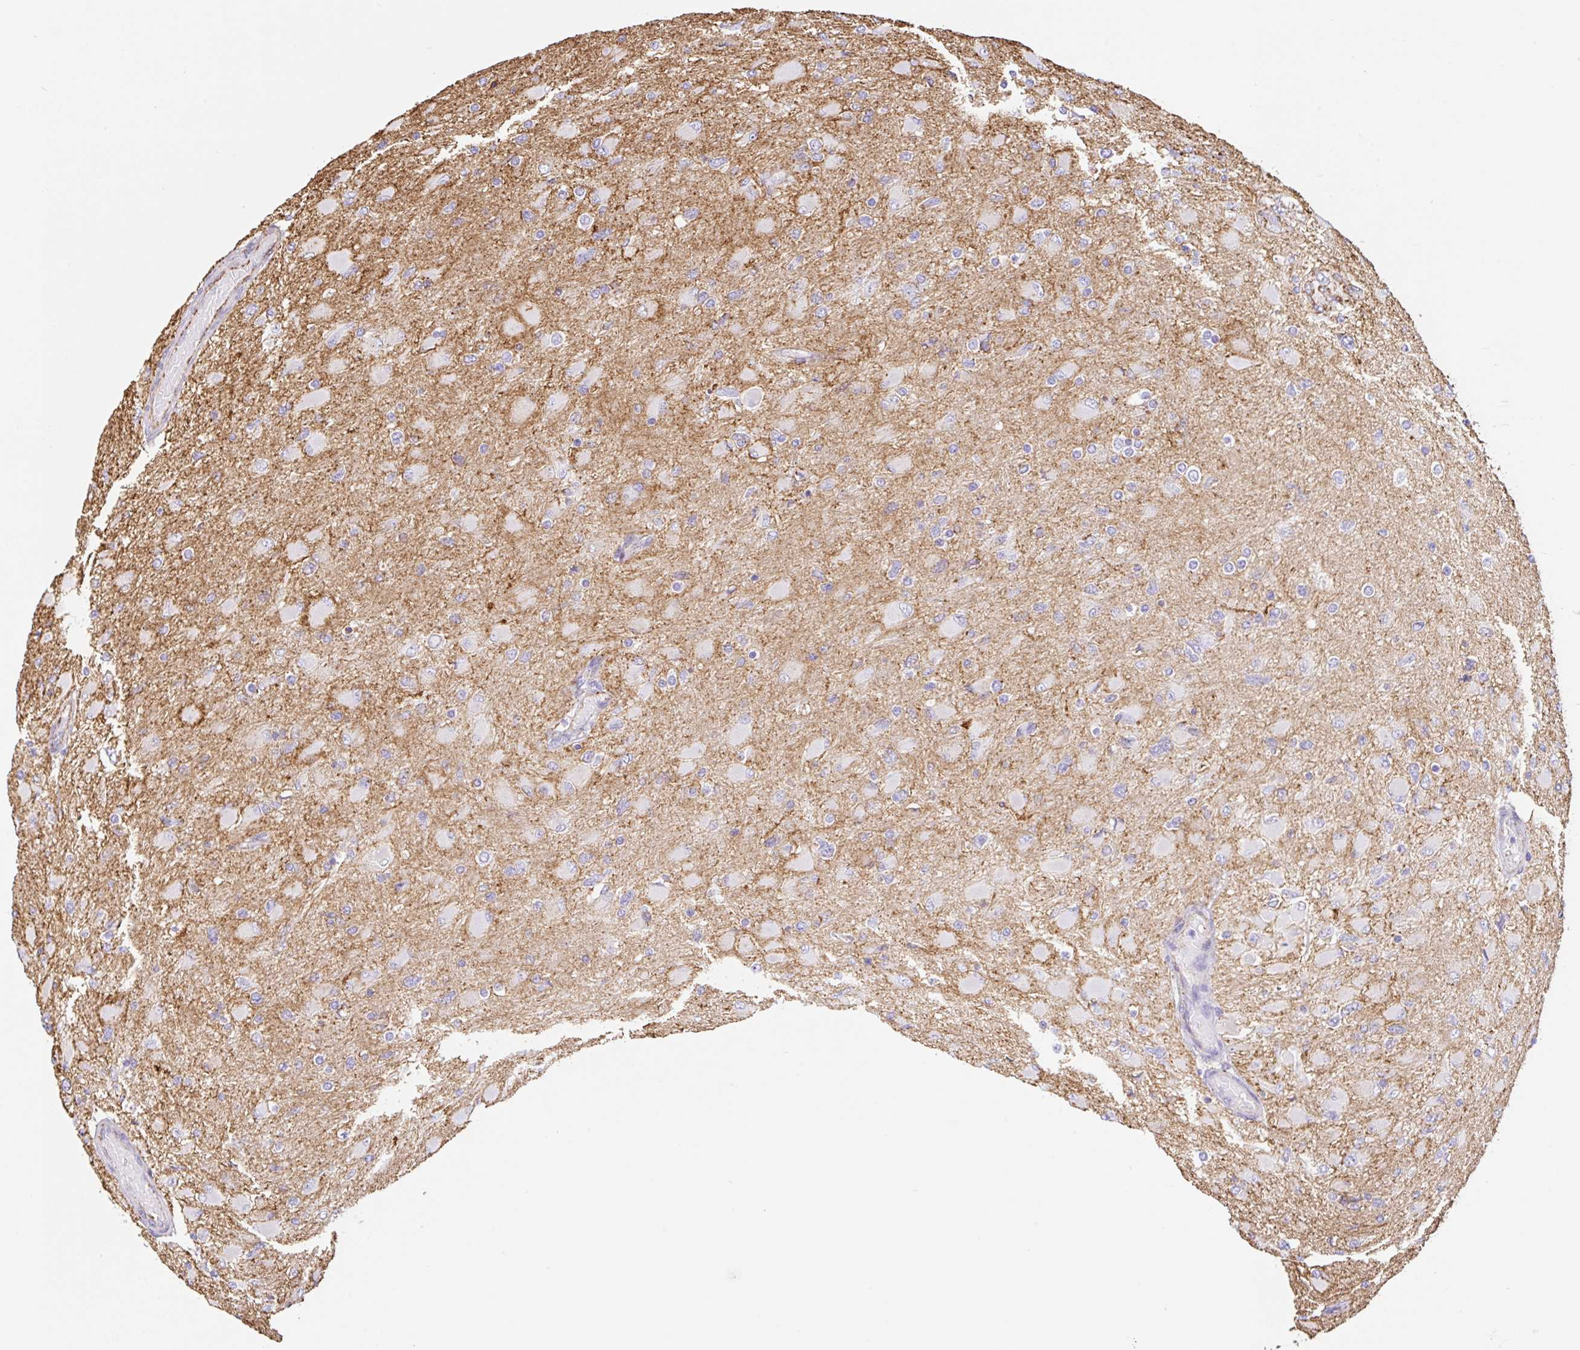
{"staining": {"intensity": "negative", "quantity": "none", "location": "none"}, "tissue": "glioma", "cell_type": "Tumor cells", "image_type": "cancer", "snomed": [{"axis": "morphology", "description": "Glioma, malignant, High grade"}, {"axis": "topography", "description": "Cerebral cortex"}], "caption": "Tumor cells are negative for brown protein staining in malignant glioma (high-grade).", "gene": "MTTP", "patient": {"sex": "female", "age": 36}}